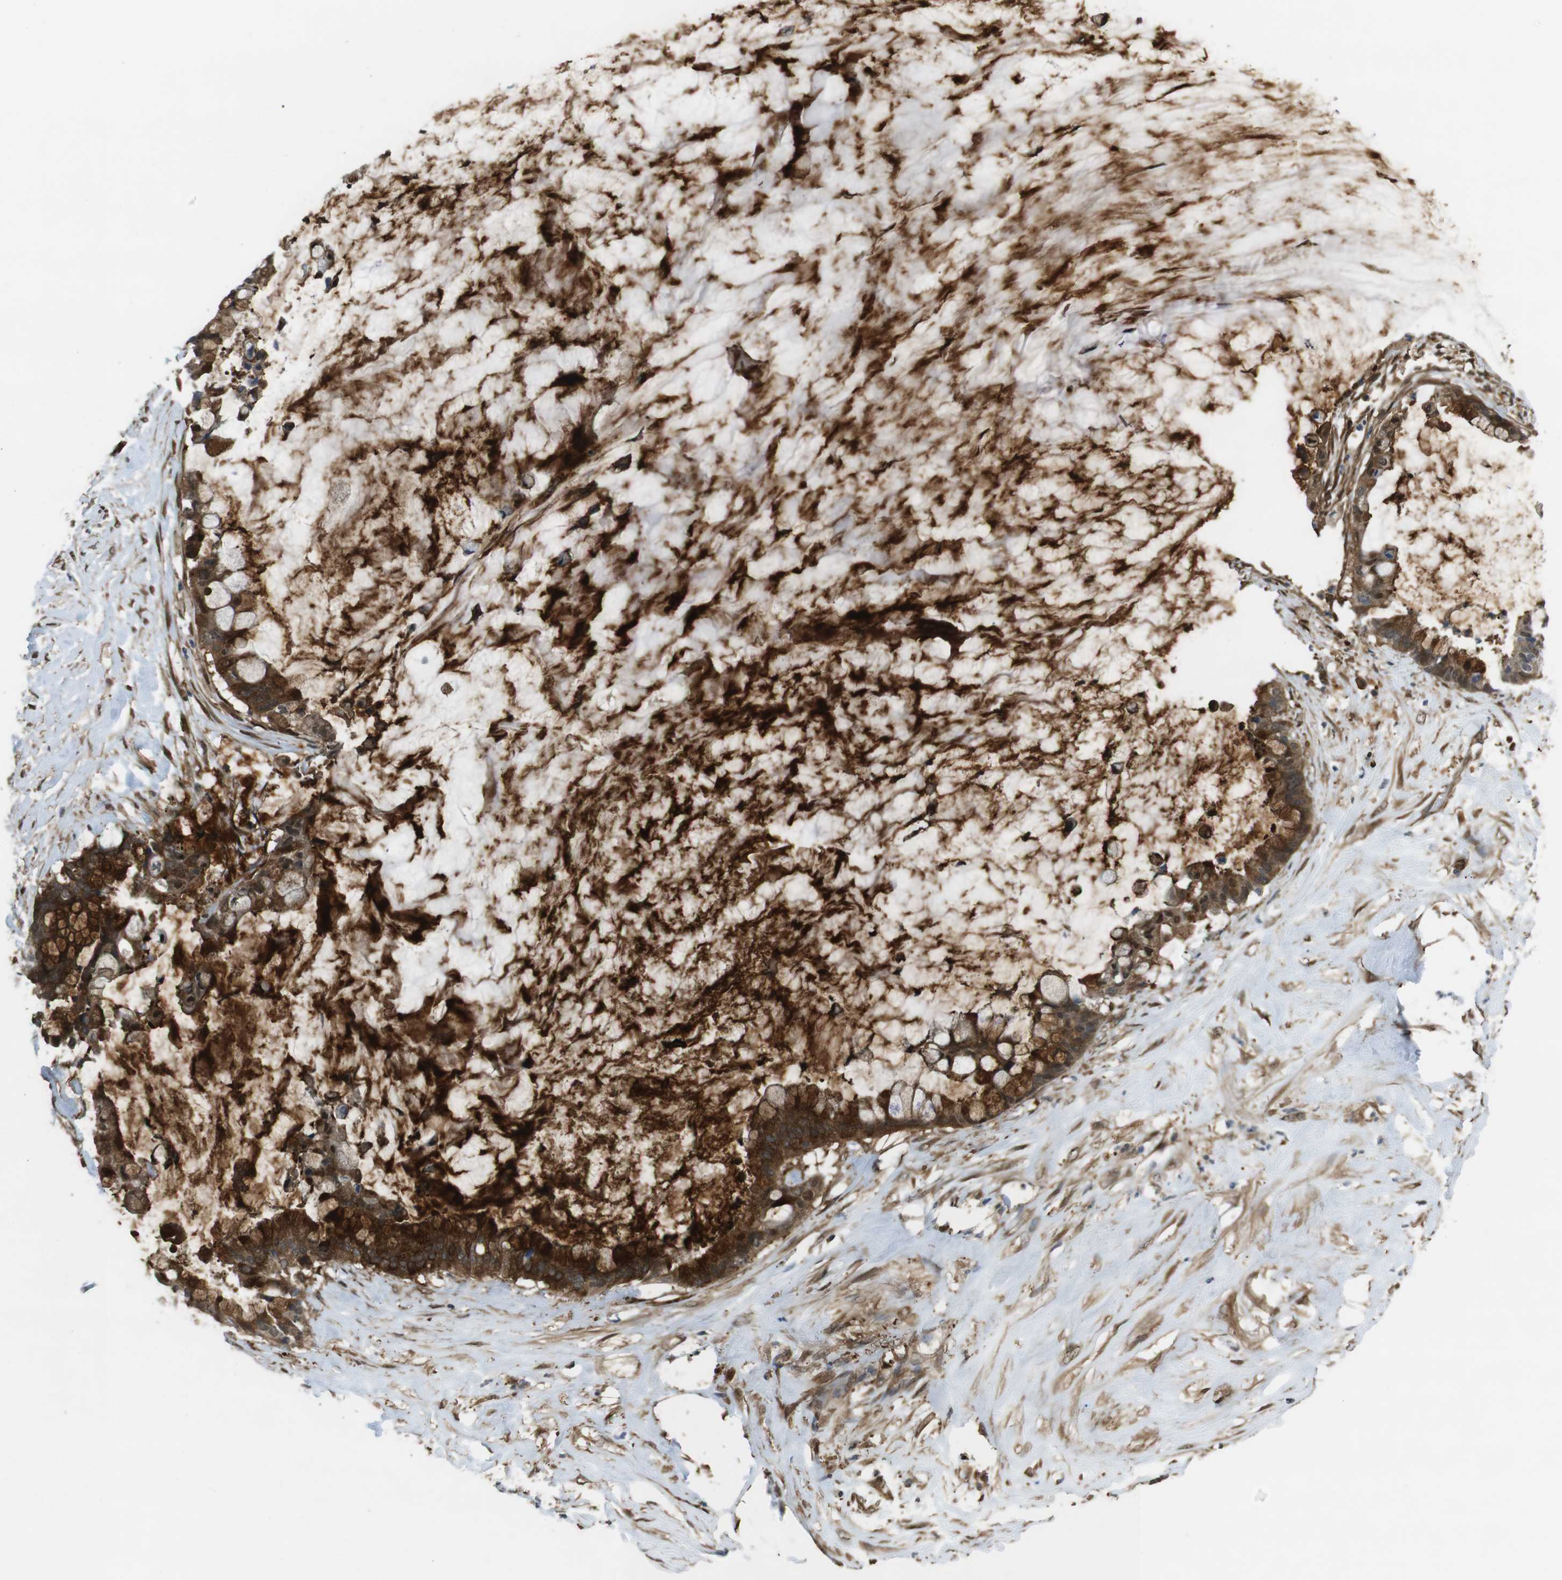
{"staining": {"intensity": "moderate", "quantity": ">75%", "location": "cytoplasmic/membranous"}, "tissue": "pancreatic cancer", "cell_type": "Tumor cells", "image_type": "cancer", "snomed": [{"axis": "morphology", "description": "Adenocarcinoma, NOS"}, {"axis": "topography", "description": "Pancreas"}], "caption": "Pancreatic cancer (adenocarcinoma) was stained to show a protein in brown. There is medium levels of moderate cytoplasmic/membranous expression in approximately >75% of tumor cells. (Brightfield microscopy of DAB IHC at high magnification).", "gene": "ARHGDIA", "patient": {"sex": "male", "age": 41}}